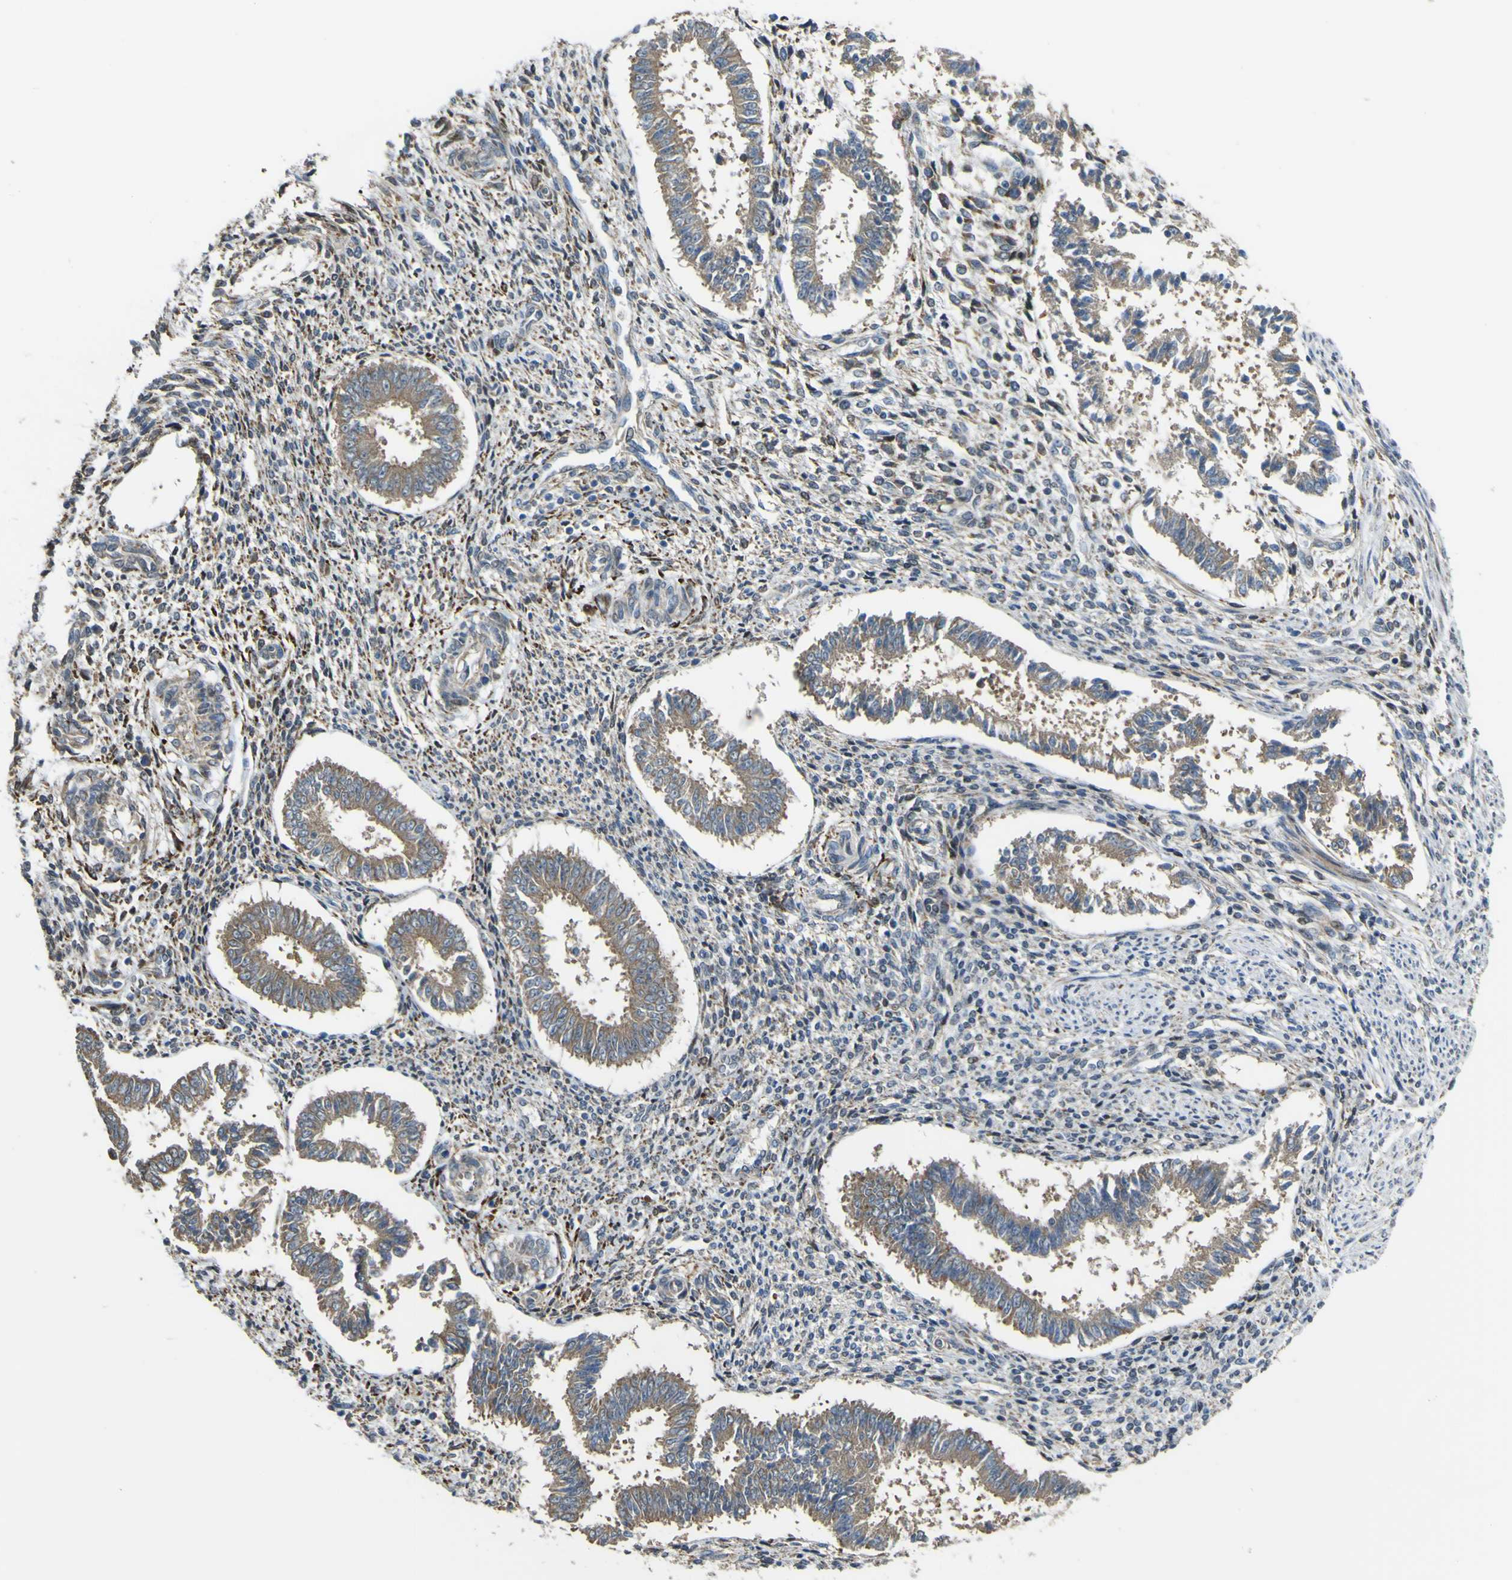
{"staining": {"intensity": "negative", "quantity": "none", "location": "none"}, "tissue": "endometrium", "cell_type": "Cells in endometrial stroma", "image_type": "normal", "snomed": [{"axis": "morphology", "description": "Normal tissue, NOS"}, {"axis": "topography", "description": "Endometrium"}], "caption": "Cells in endometrial stroma show no significant protein expression in normal endometrium. (DAB IHC with hematoxylin counter stain).", "gene": "LBHD1", "patient": {"sex": "female", "age": 35}}